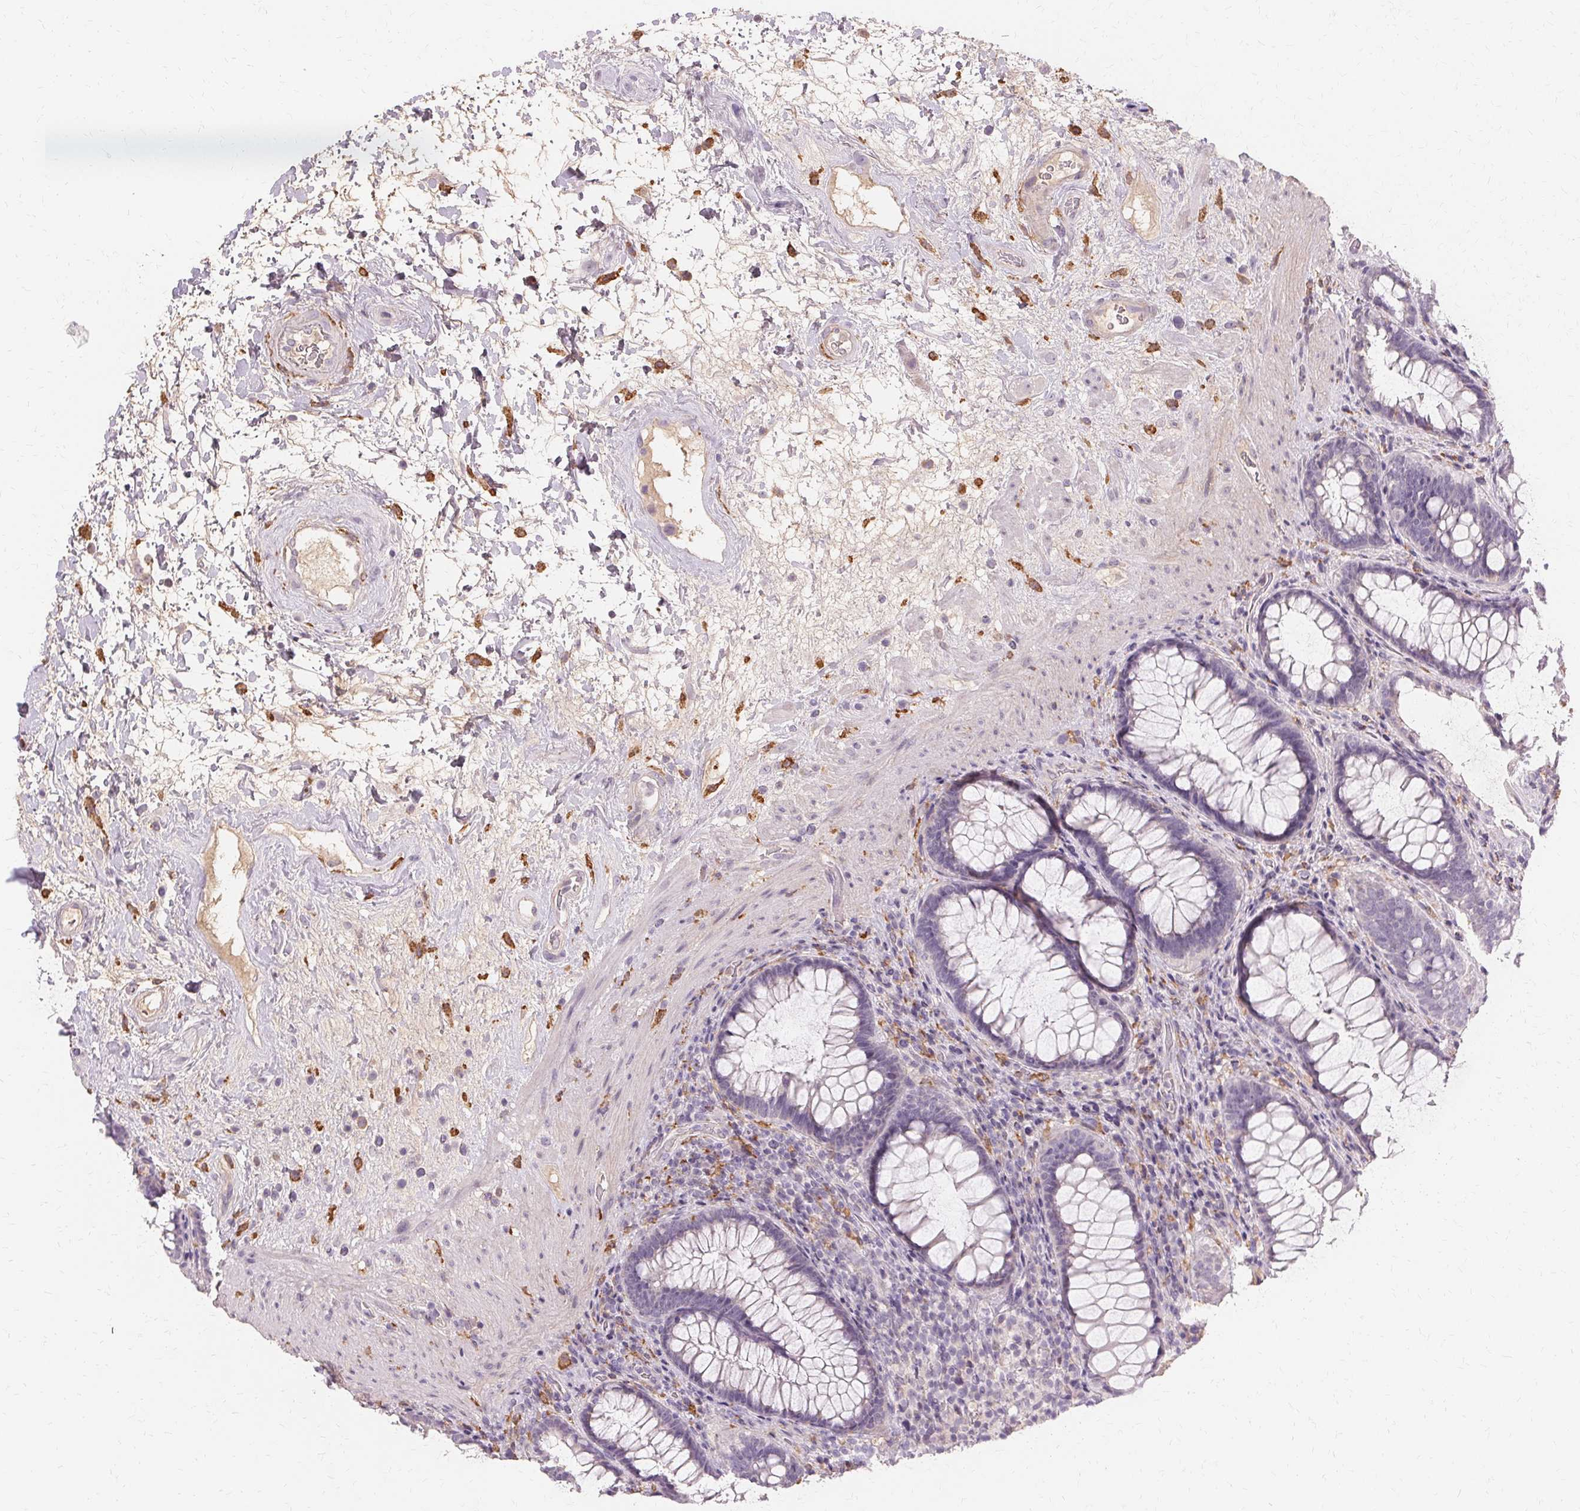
{"staining": {"intensity": "negative", "quantity": "none", "location": "none"}, "tissue": "rectum", "cell_type": "Glandular cells", "image_type": "normal", "snomed": [{"axis": "morphology", "description": "Normal tissue, NOS"}, {"axis": "topography", "description": "Rectum"}], "caption": "A high-resolution photomicrograph shows IHC staining of benign rectum, which shows no significant positivity in glandular cells. (Brightfield microscopy of DAB (3,3'-diaminobenzidine) IHC at high magnification).", "gene": "IFNGR1", "patient": {"sex": "male", "age": 72}}